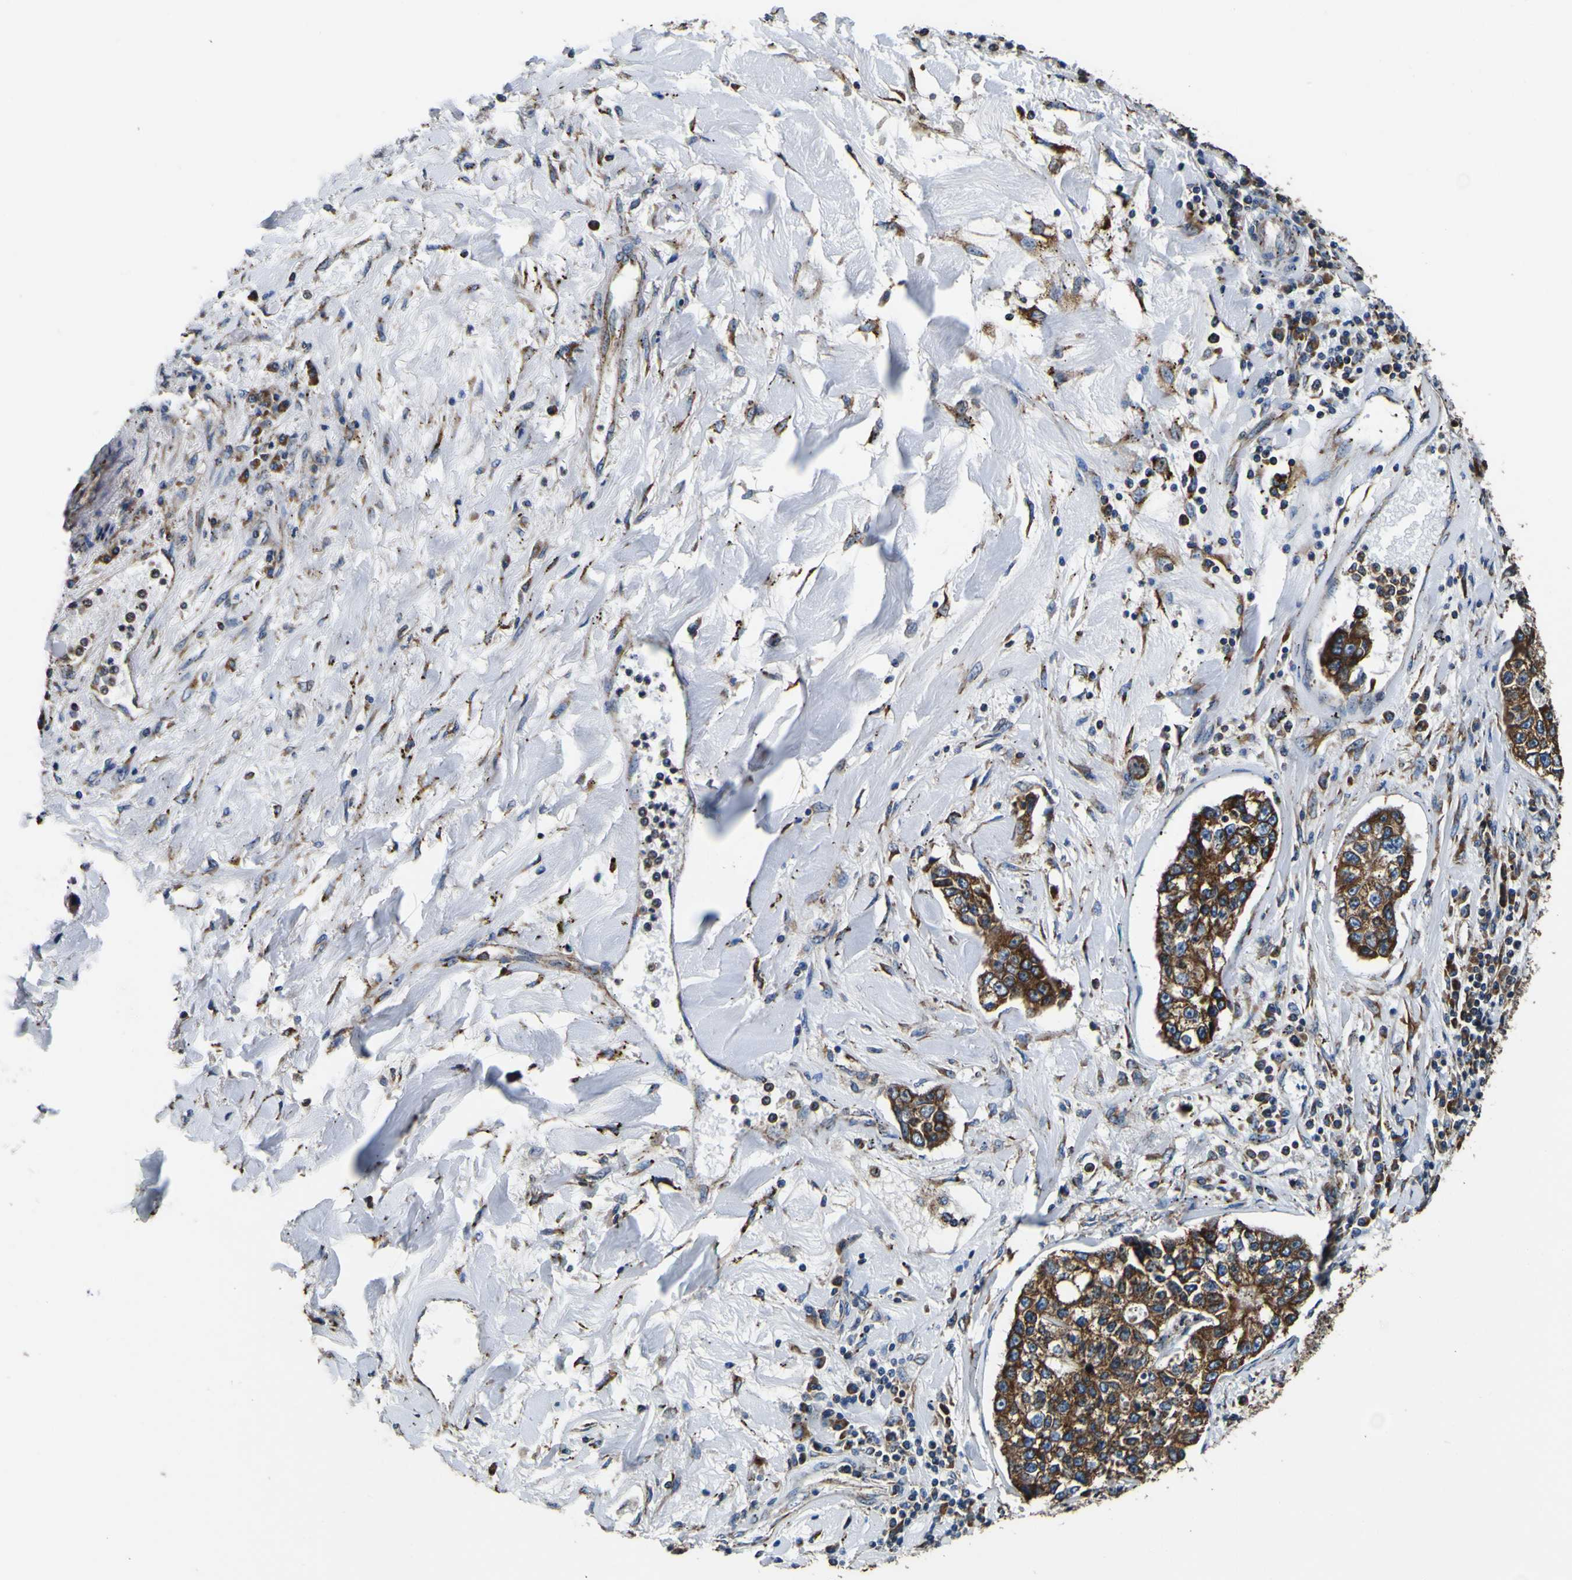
{"staining": {"intensity": "strong", "quantity": ">75%", "location": "cytoplasmic/membranous"}, "tissue": "lung cancer", "cell_type": "Tumor cells", "image_type": "cancer", "snomed": [{"axis": "morphology", "description": "Adenocarcinoma, NOS"}, {"axis": "topography", "description": "Lung"}], "caption": "Lung cancer (adenocarcinoma) stained with immunohistochemistry (IHC) displays strong cytoplasmic/membranous expression in approximately >75% of tumor cells.", "gene": "INPP5A", "patient": {"sex": "male", "age": 49}}